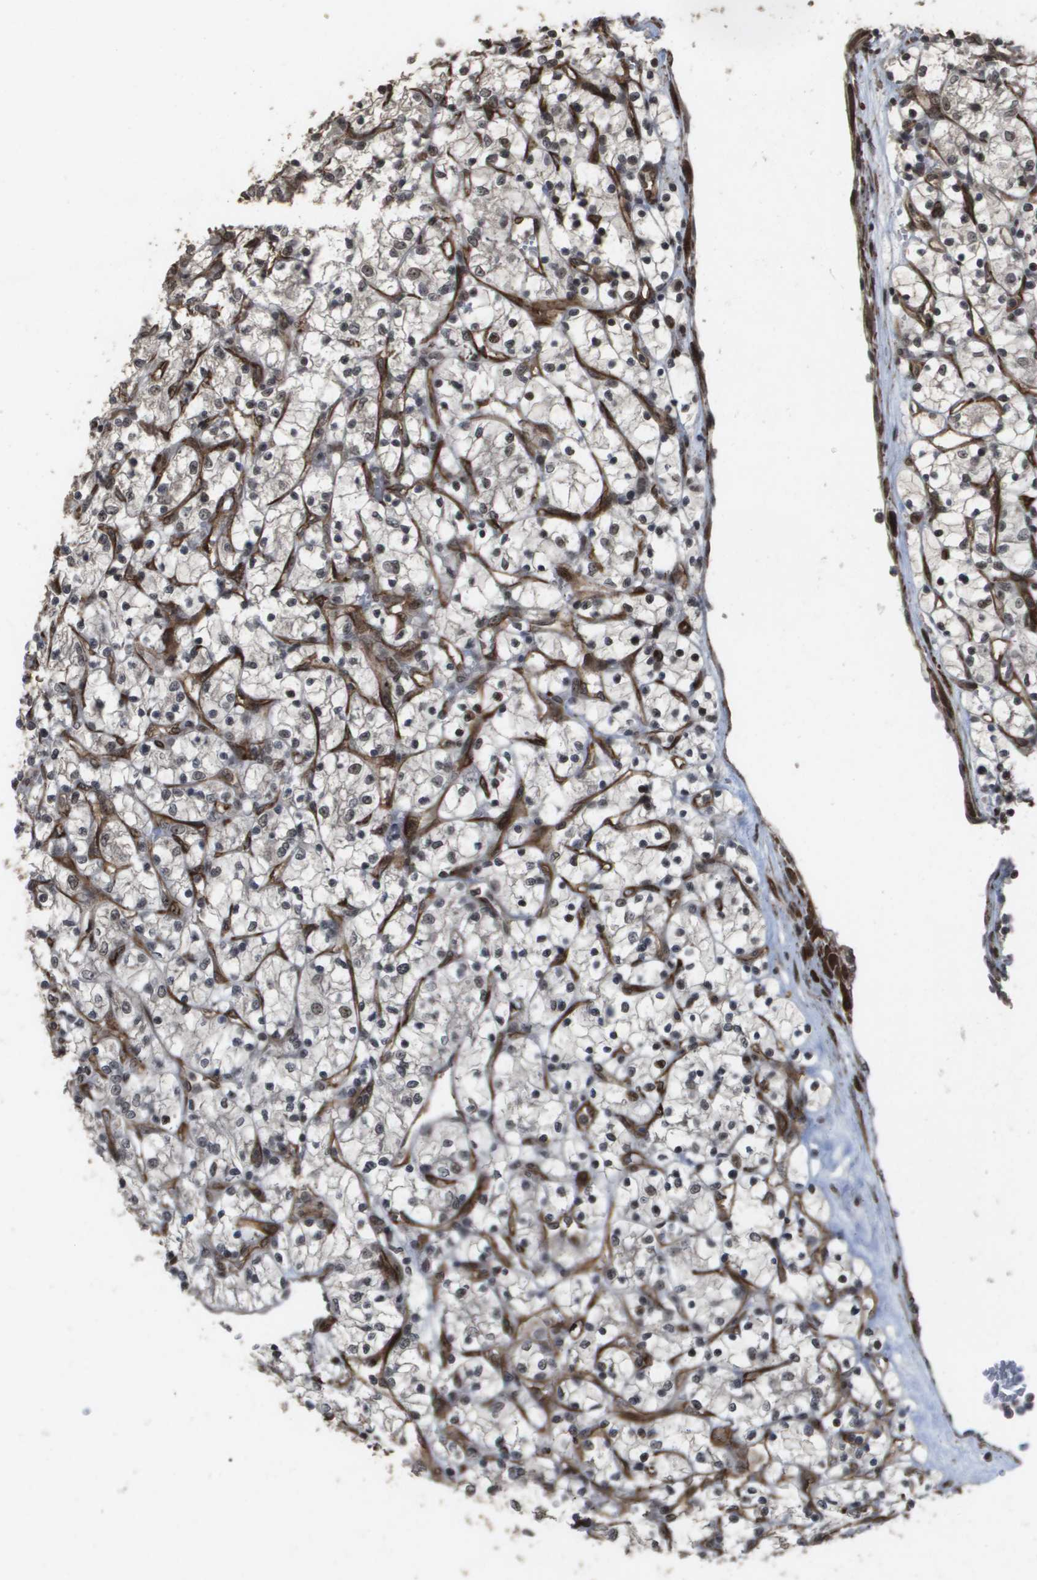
{"staining": {"intensity": "weak", "quantity": ">75%", "location": "nuclear"}, "tissue": "renal cancer", "cell_type": "Tumor cells", "image_type": "cancer", "snomed": [{"axis": "morphology", "description": "Adenocarcinoma, NOS"}, {"axis": "topography", "description": "Kidney"}], "caption": "The photomicrograph shows immunohistochemical staining of renal cancer (adenocarcinoma). There is weak nuclear expression is appreciated in approximately >75% of tumor cells.", "gene": "KAT5", "patient": {"sex": "female", "age": 69}}